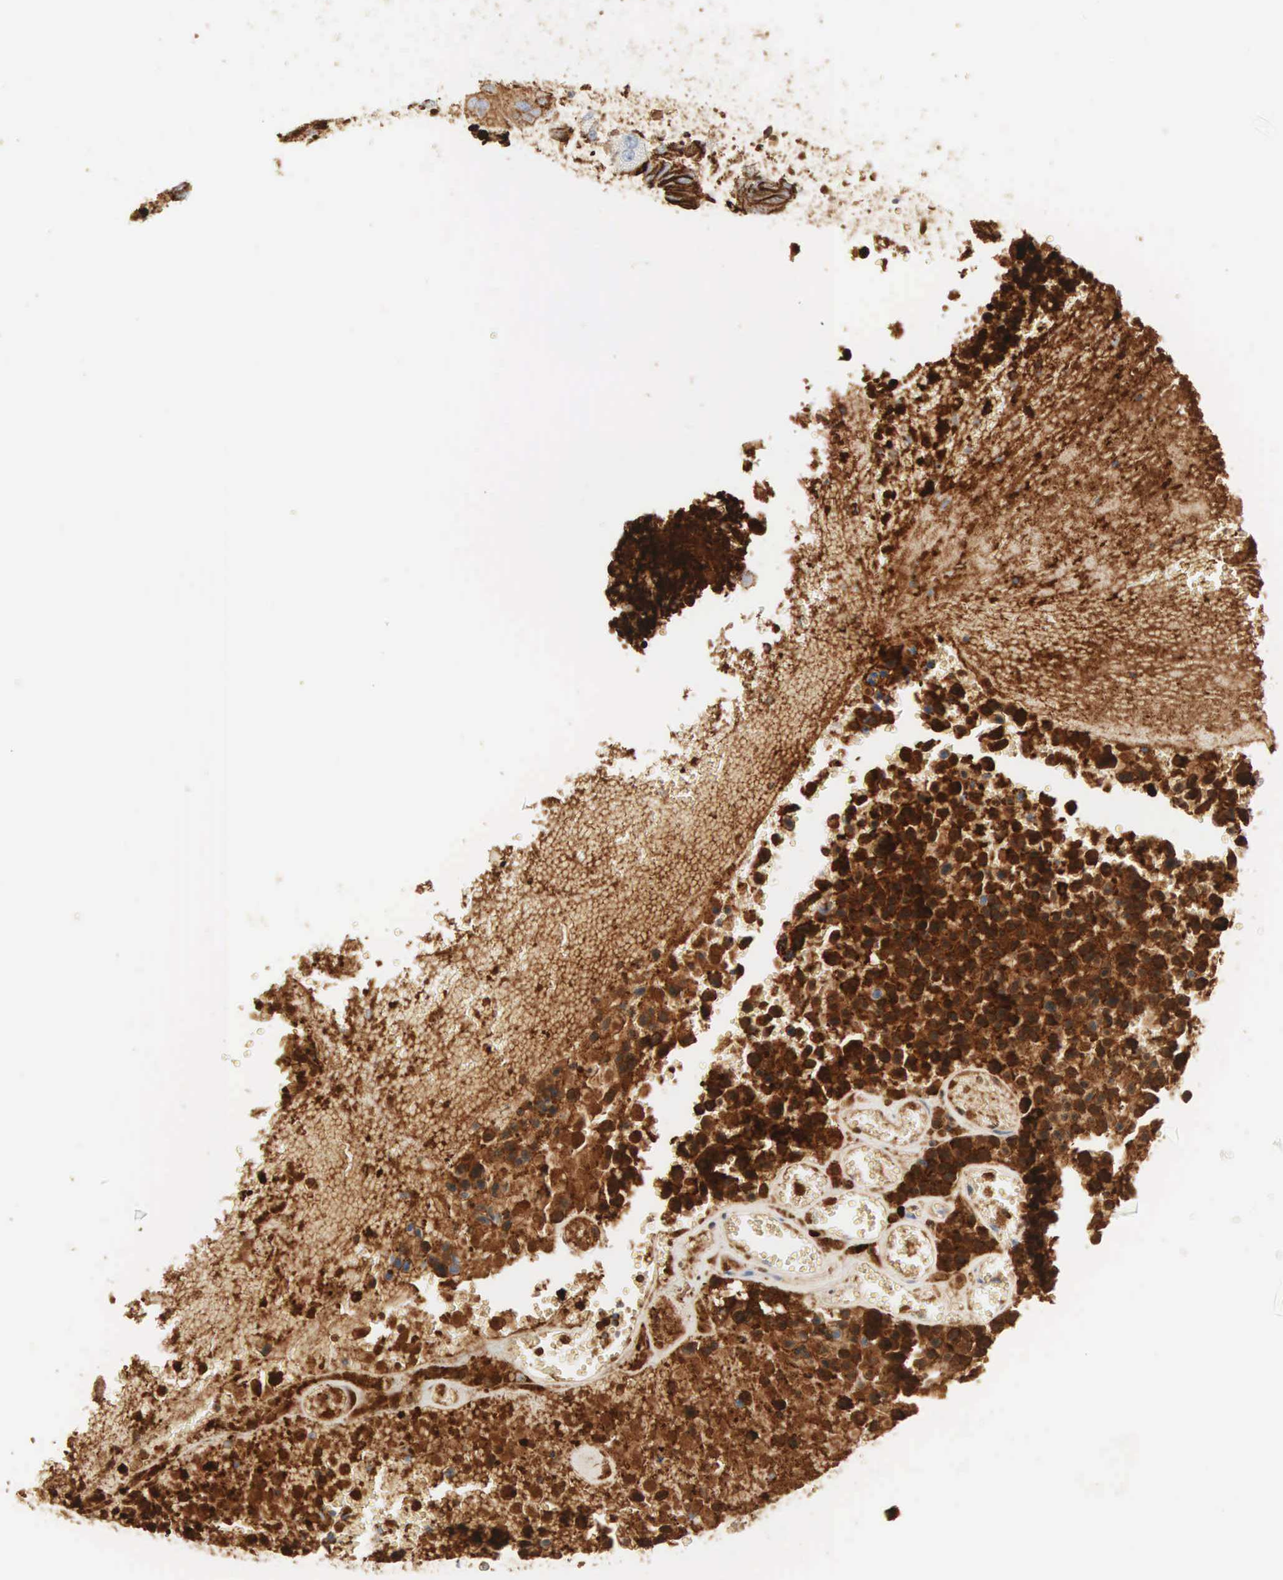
{"staining": {"intensity": "strong", "quantity": ">75%", "location": "cytoplasmic/membranous"}, "tissue": "urothelial cancer", "cell_type": "Tumor cells", "image_type": "cancer", "snomed": [{"axis": "morphology", "description": "Urothelial carcinoma, High grade"}, {"axis": "topography", "description": "Urinary bladder"}], "caption": "Protein expression analysis of human urothelial cancer reveals strong cytoplasmic/membranous positivity in approximately >75% of tumor cells. (IHC, brightfield microscopy, high magnification).", "gene": "IGLC3", "patient": {"sex": "male", "age": 66}}